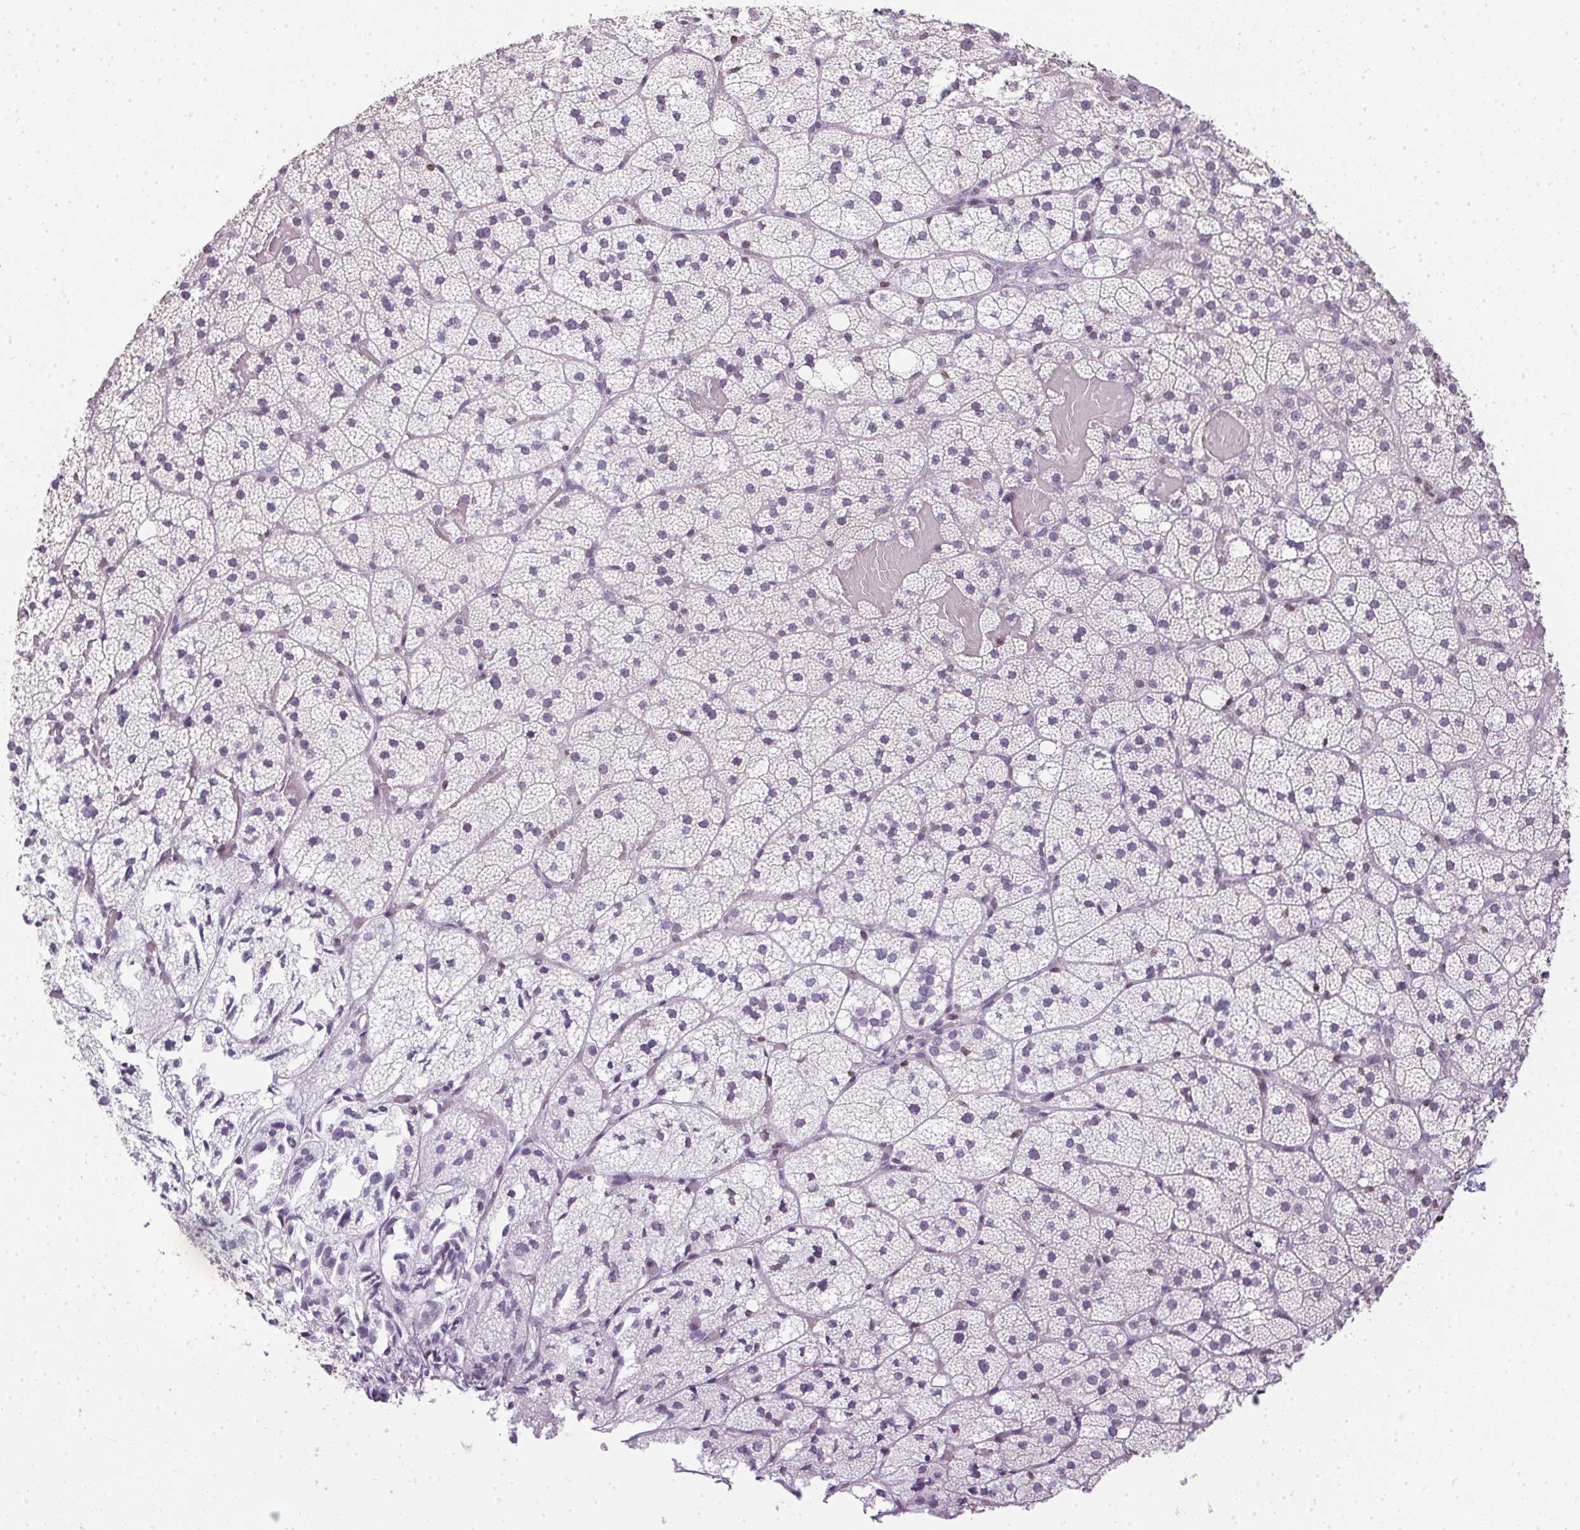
{"staining": {"intensity": "negative", "quantity": "none", "location": "none"}, "tissue": "adrenal gland", "cell_type": "Glandular cells", "image_type": "normal", "snomed": [{"axis": "morphology", "description": "Normal tissue, NOS"}, {"axis": "topography", "description": "Adrenal gland"}], "caption": "This is an immunohistochemistry photomicrograph of normal human adrenal gland. There is no expression in glandular cells.", "gene": "PRL", "patient": {"sex": "male", "age": 53}}